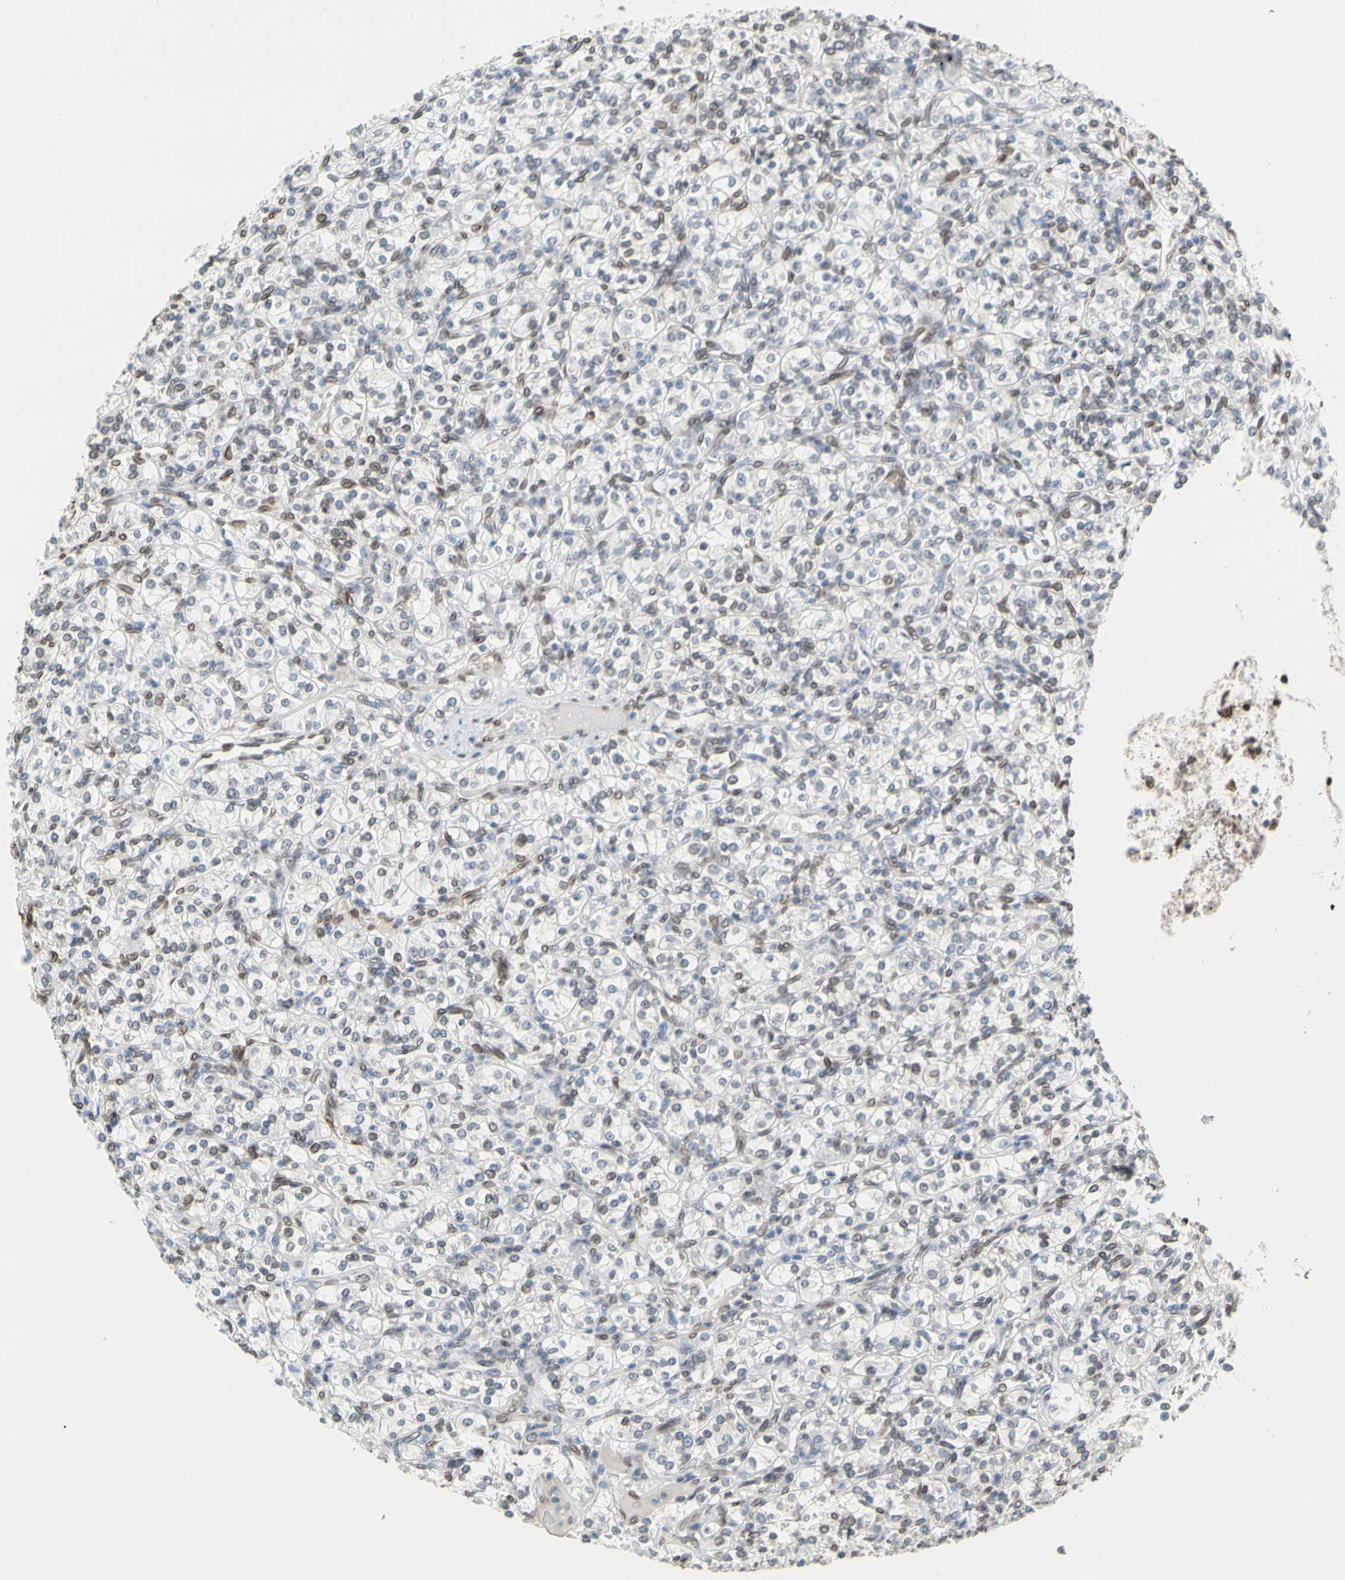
{"staining": {"intensity": "weak", "quantity": "25%-75%", "location": "cytoplasmic/membranous,nuclear"}, "tissue": "renal cancer", "cell_type": "Tumor cells", "image_type": "cancer", "snomed": [{"axis": "morphology", "description": "Adenocarcinoma, NOS"}, {"axis": "topography", "description": "Kidney"}], "caption": "A photomicrograph of human renal cancer (adenocarcinoma) stained for a protein reveals weak cytoplasmic/membranous and nuclear brown staining in tumor cells.", "gene": "SUN1", "patient": {"sex": "male", "age": 77}}